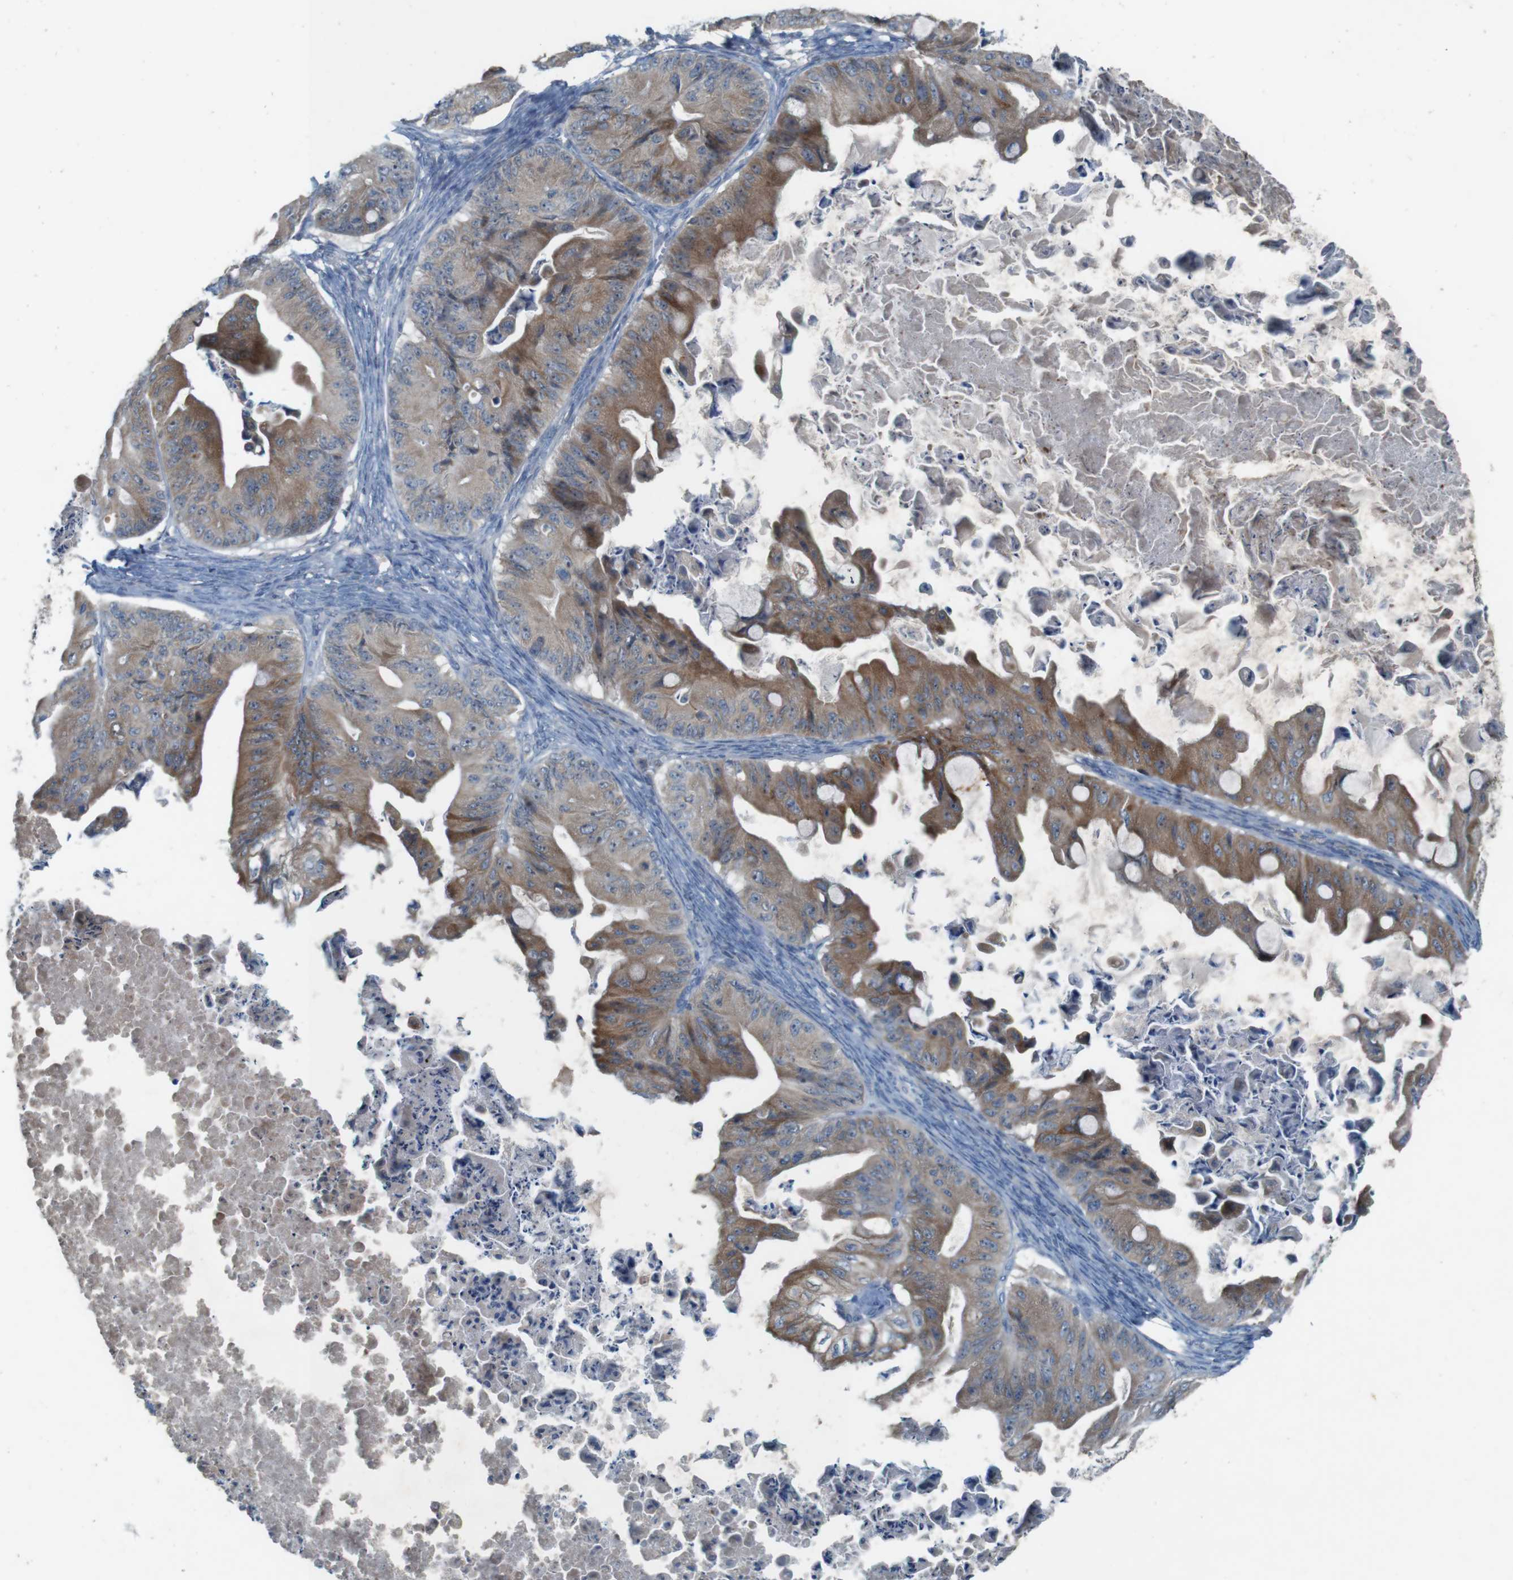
{"staining": {"intensity": "moderate", "quantity": ">75%", "location": "cytoplasmic/membranous"}, "tissue": "ovarian cancer", "cell_type": "Tumor cells", "image_type": "cancer", "snomed": [{"axis": "morphology", "description": "Cystadenocarcinoma, mucinous, NOS"}, {"axis": "topography", "description": "Ovary"}], "caption": "This is a photomicrograph of immunohistochemistry staining of ovarian mucinous cystadenocarcinoma, which shows moderate positivity in the cytoplasmic/membranous of tumor cells.", "gene": "MOGAT3", "patient": {"sex": "female", "age": 37}}